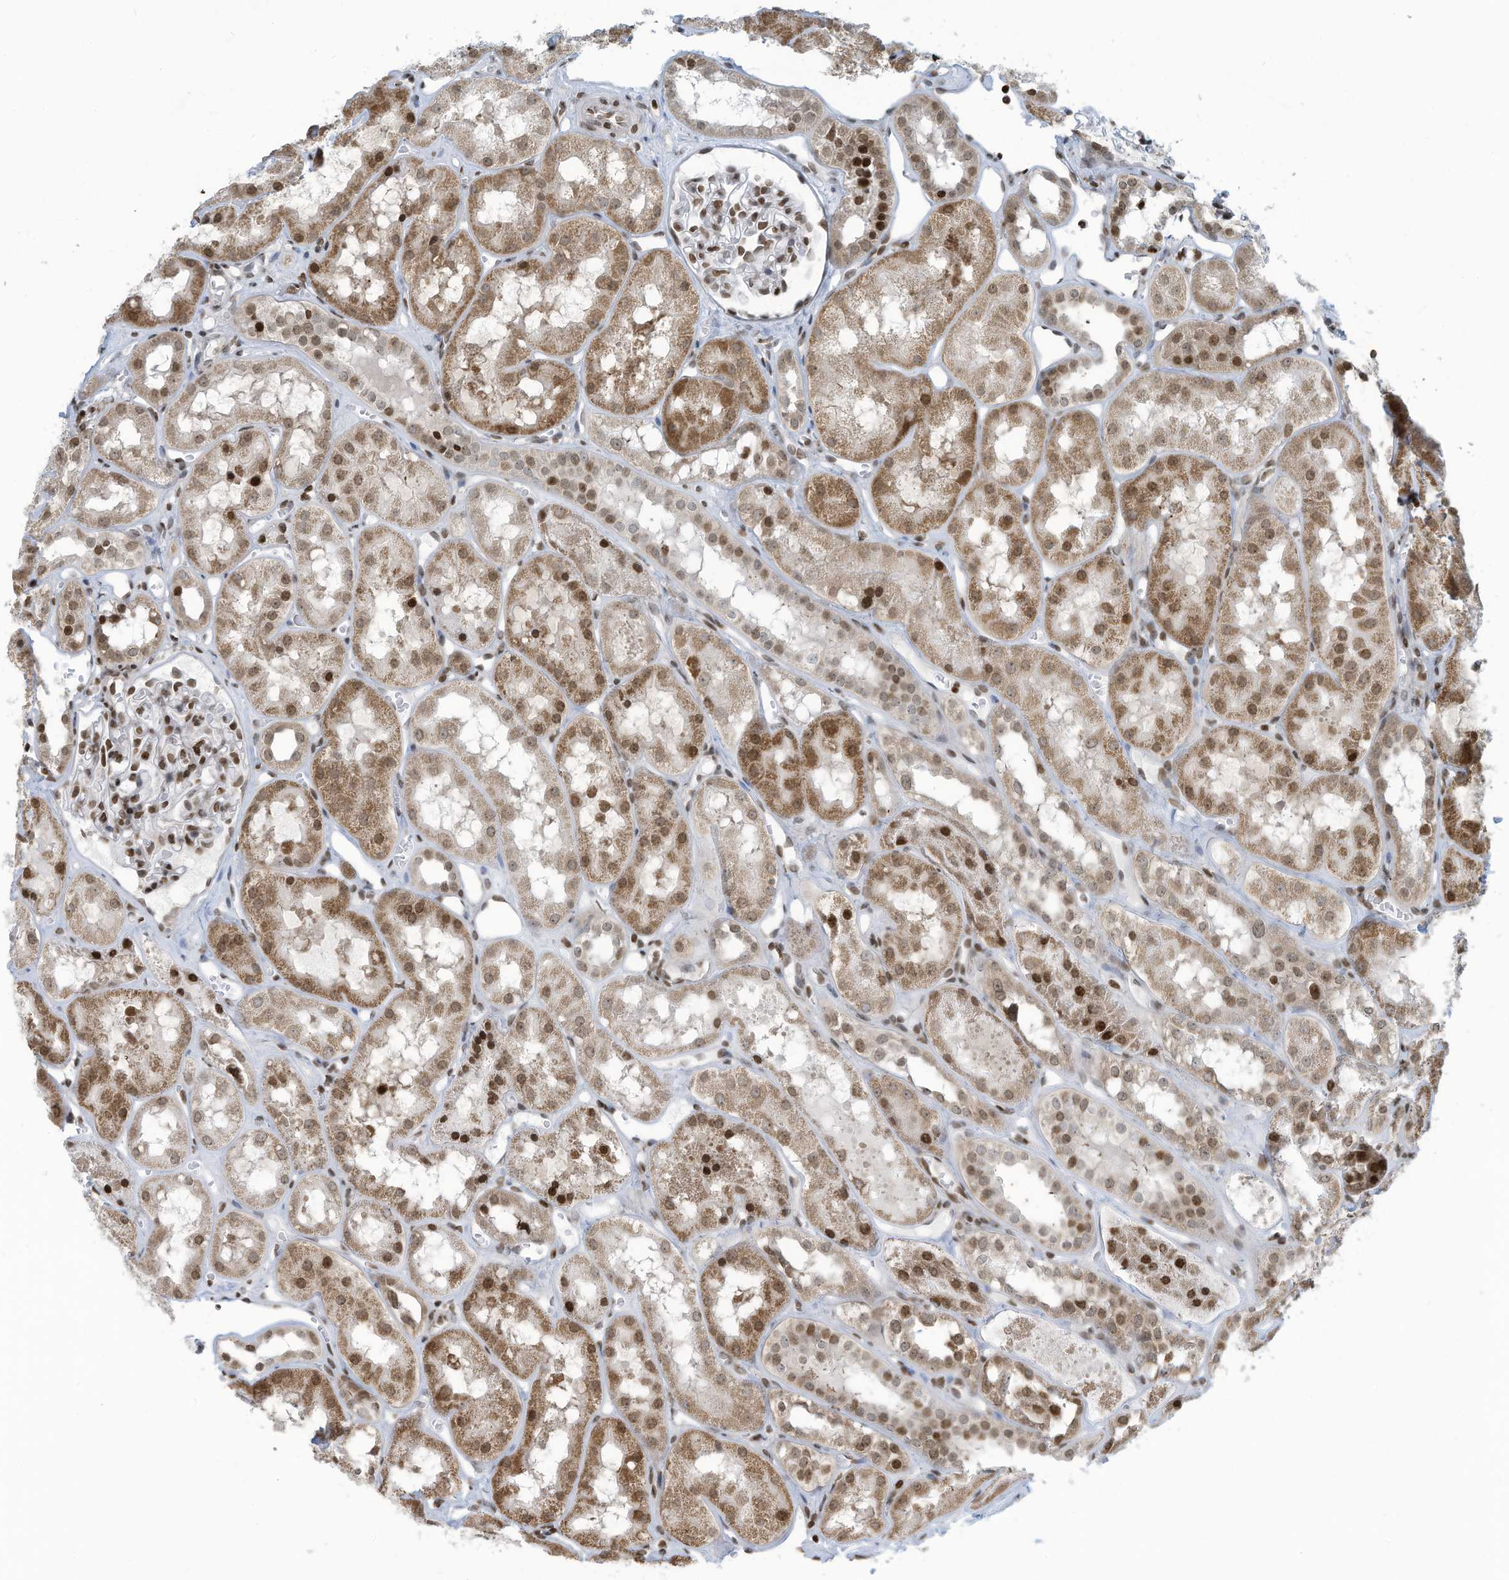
{"staining": {"intensity": "moderate", "quantity": "25%-75%", "location": "nuclear"}, "tissue": "kidney", "cell_type": "Cells in glomeruli", "image_type": "normal", "snomed": [{"axis": "morphology", "description": "Normal tissue, NOS"}, {"axis": "topography", "description": "Kidney"}], "caption": "About 25%-75% of cells in glomeruli in unremarkable kidney demonstrate moderate nuclear protein staining as visualized by brown immunohistochemical staining.", "gene": "ADI1", "patient": {"sex": "male", "age": 16}}